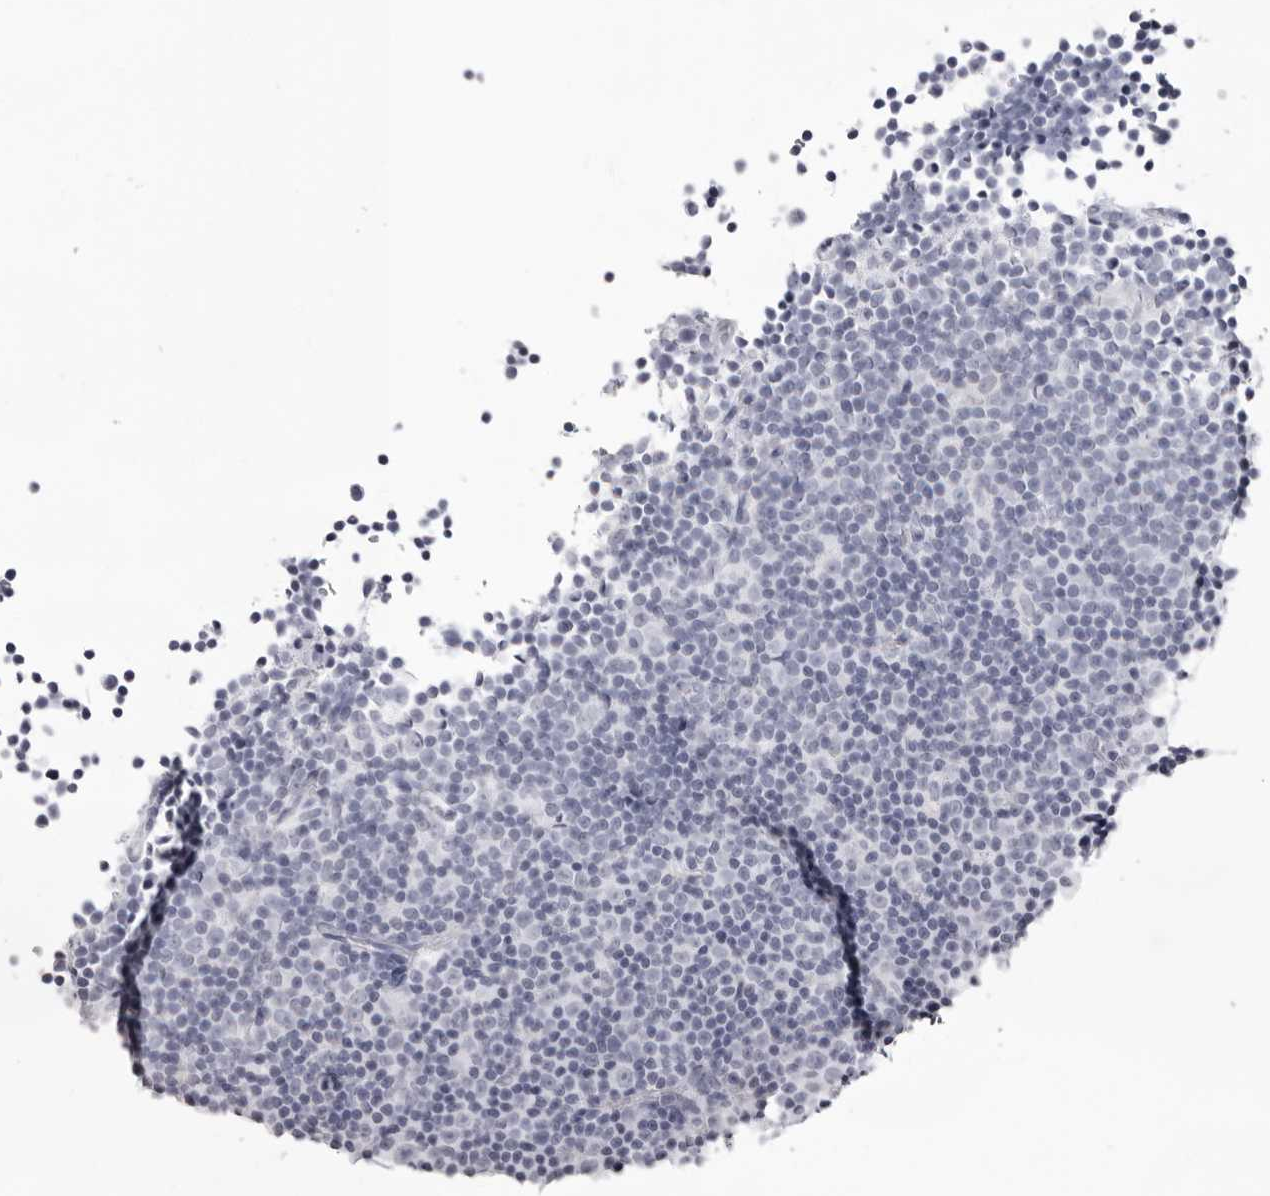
{"staining": {"intensity": "negative", "quantity": "none", "location": "none"}, "tissue": "lymphoma", "cell_type": "Tumor cells", "image_type": "cancer", "snomed": [{"axis": "morphology", "description": "Malignant lymphoma, non-Hodgkin's type, Low grade"}, {"axis": "topography", "description": "Lymph node"}], "caption": "Tumor cells are negative for protein expression in human lymphoma.", "gene": "INSL3", "patient": {"sex": "female", "age": 67}}